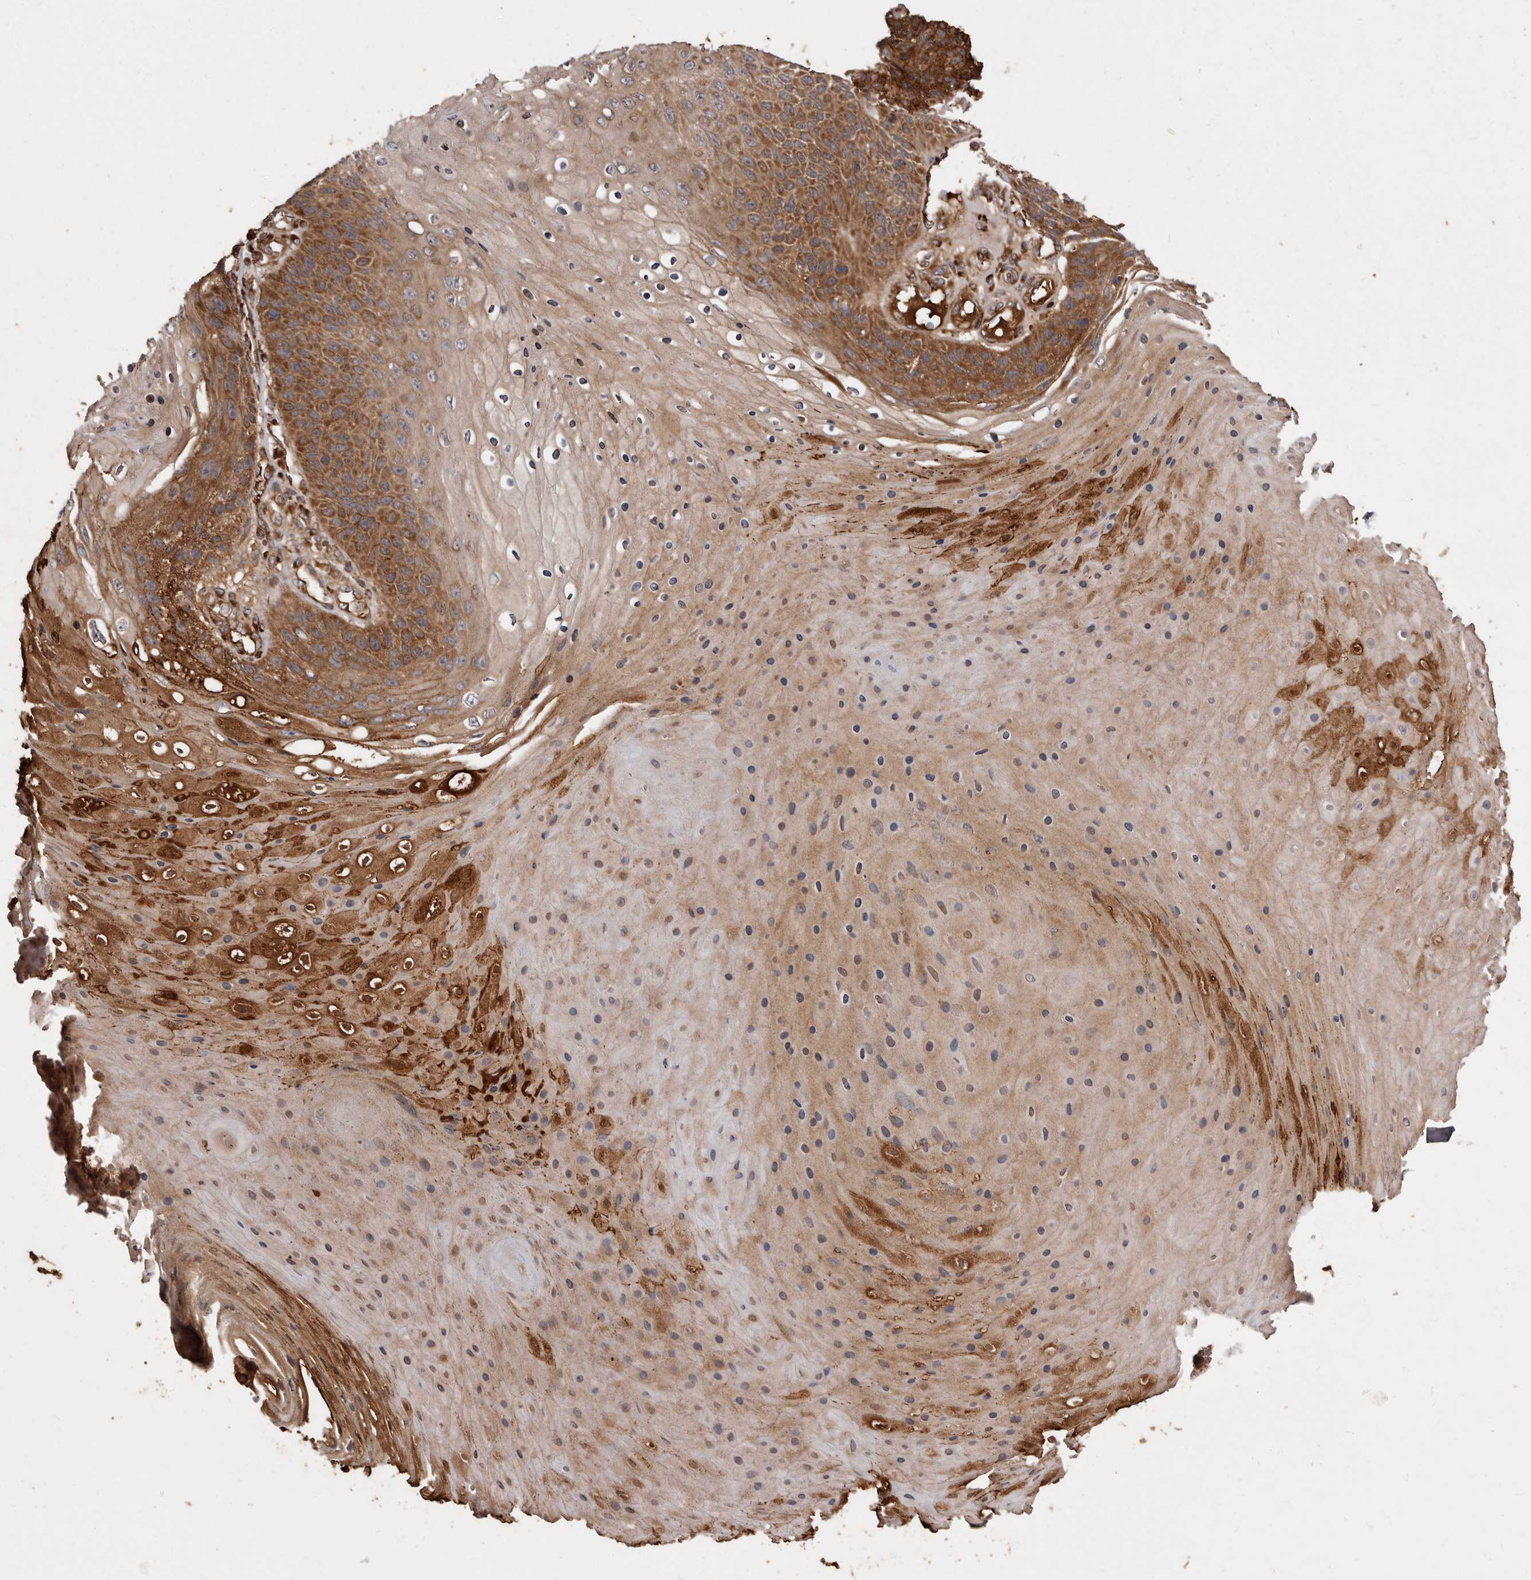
{"staining": {"intensity": "moderate", "quantity": ">75%", "location": "cytoplasmic/membranous"}, "tissue": "skin cancer", "cell_type": "Tumor cells", "image_type": "cancer", "snomed": [{"axis": "morphology", "description": "Squamous cell carcinoma, NOS"}, {"axis": "topography", "description": "Skin"}], "caption": "A medium amount of moderate cytoplasmic/membranous positivity is appreciated in about >75% of tumor cells in skin cancer tissue. Nuclei are stained in blue.", "gene": "FLAD1", "patient": {"sex": "female", "age": 88}}